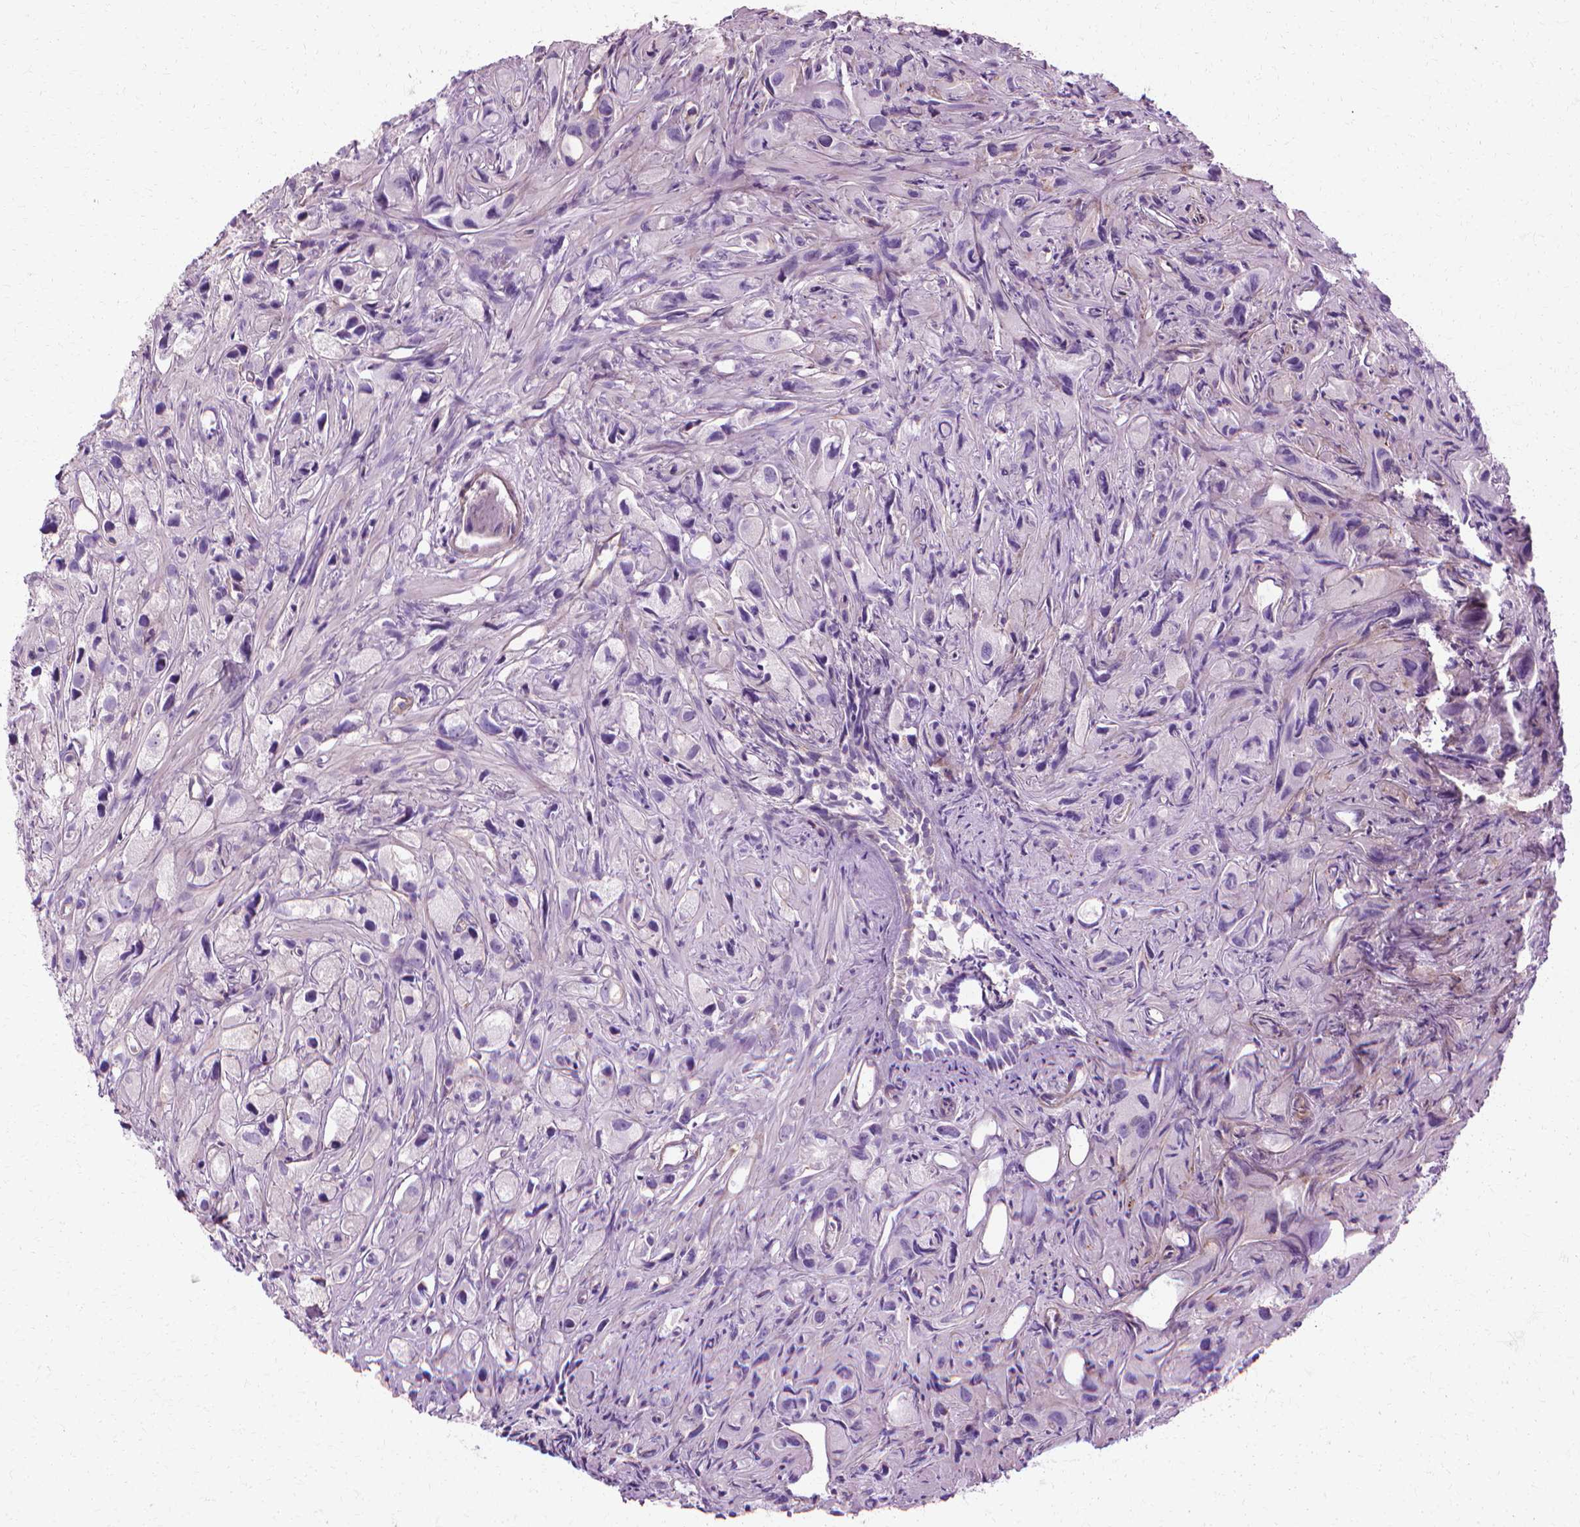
{"staining": {"intensity": "negative", "quantity": "none", "location": "none"}, "tissue": "prostate cancer", "cell_type": "Tumor cells", "image_type": "cancer", "snomed": [{"axis": "morphology", "description": "Adenocarcinoma, High grade"}, {"axis": "topography", "description": "Prostate"}], "caption": "The photomicrograph demonstrates no staining of tumor cells in prostate cancer (high-grade adenocarcinoma).", "gene": "CFAP157", "patient": {"sex": "male", "age": 75}}